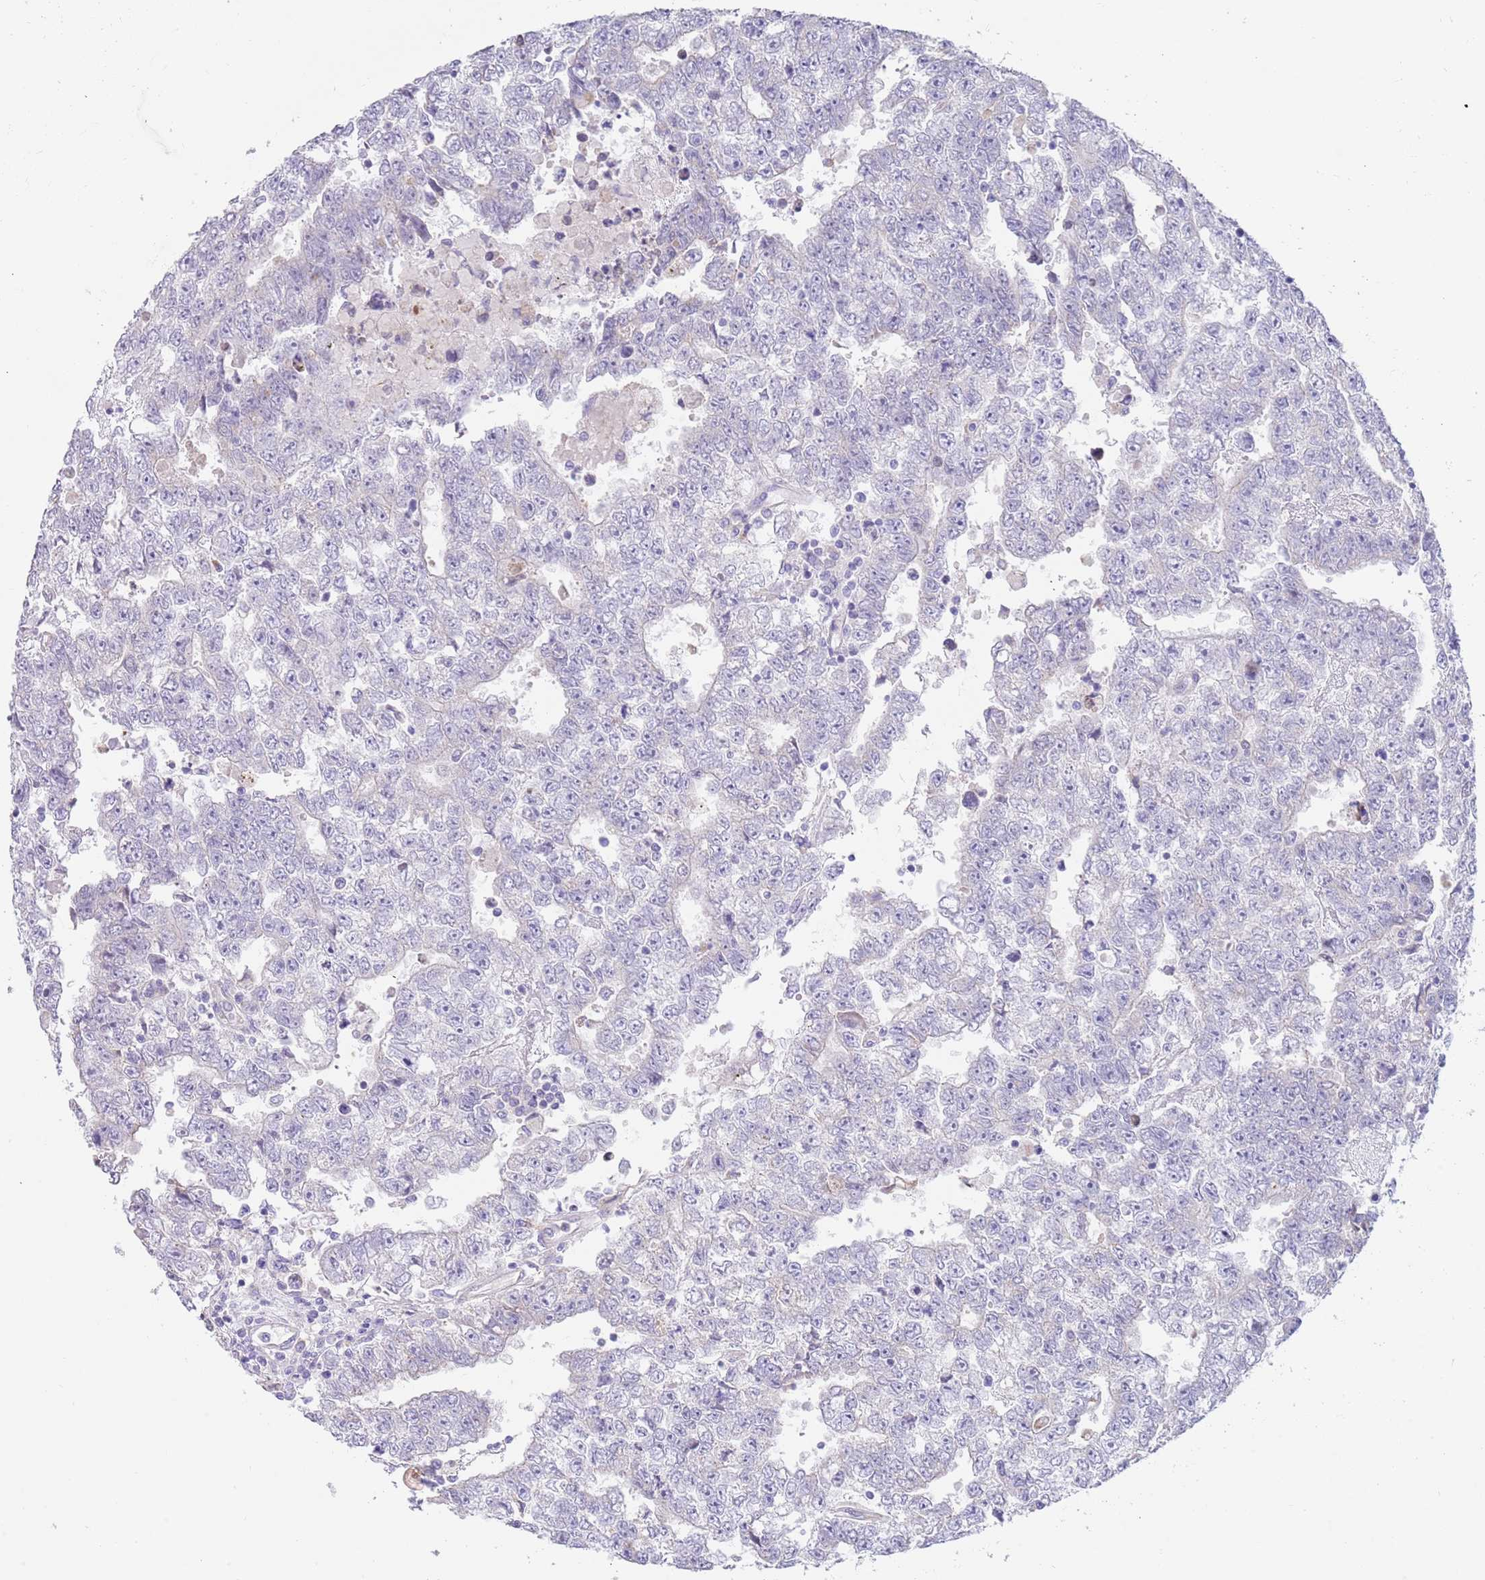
{"staining": {"intensity": "negative", "quantity": "none", "location": "none"}, "tissue": "testis cancer", "cell_type": "Tumor cells", "image_type": "cancer", "snomed": [{"axis": "morphology", "description": "Carcinoma, Embryonal, NOS"}, {"axis": "topography", "description": "Testis"}], "caption": "Testis embryonal carcinoma was stained to show a protein in brown. There is no significant expression in tumor cells.", "gene": "CCDC149", "patient": {"sex": "male", "age": 25}}